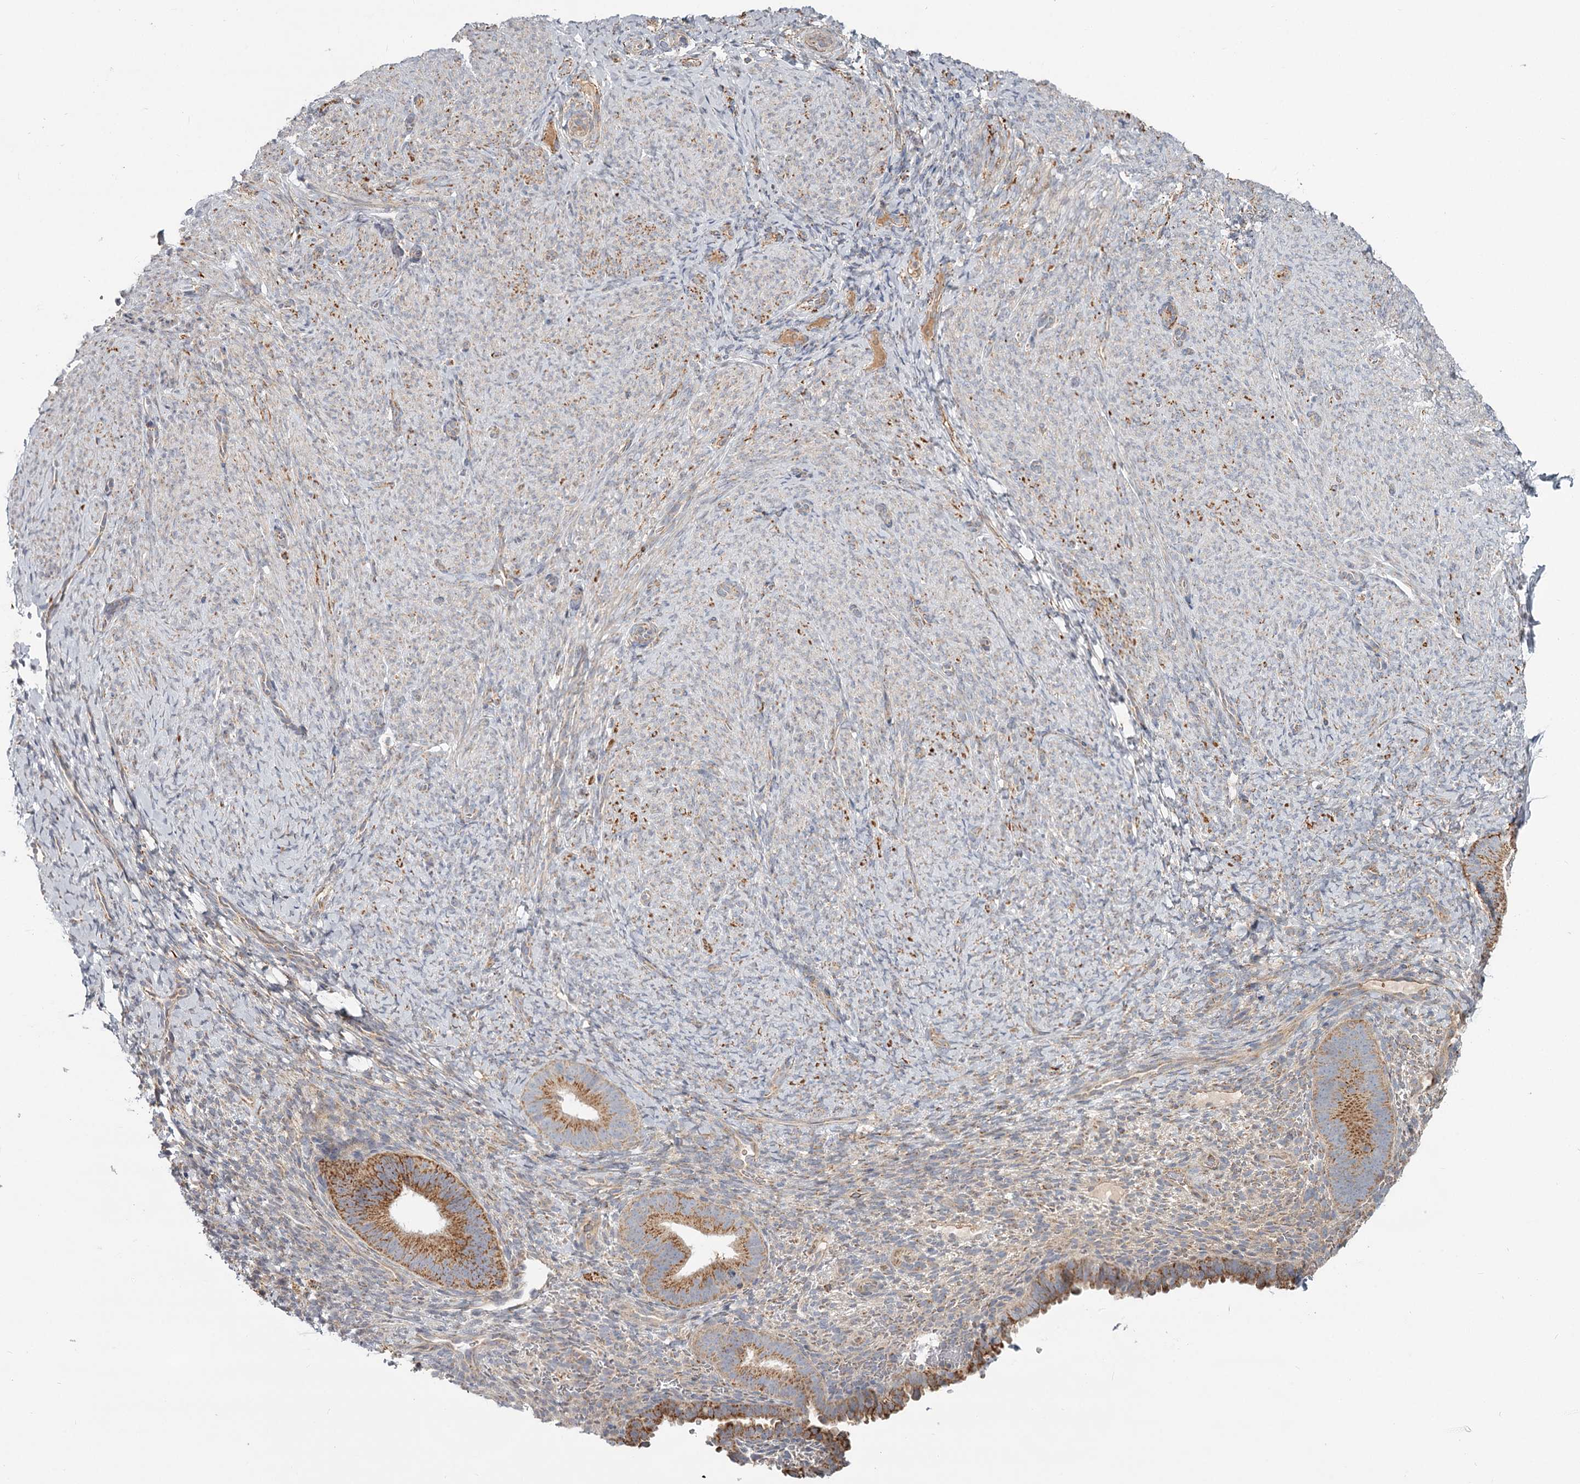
{"staining": {"intensity": "moderate", "quantity": "25%-75%", "location": "cytoplasmic/membranous"}, "tissue": "endometrium", "cell_type": "Cells in endometrial stroma", "image_type": "normal", "snomed": [{"axis": "morphology", "description": "Normal tissue, NOS"}, {"axis": "topography", "description": "Endometrium"}], "caption": "Moderate cytoplasmic/membranous expression is appreciated in about 25%-75% of cells in endometrial stroma in normal endometrium. (IHC, brightfield microscopy, high magnification).", "gene": "CDC123", "patient": {"sex": "female", "age": 65}}